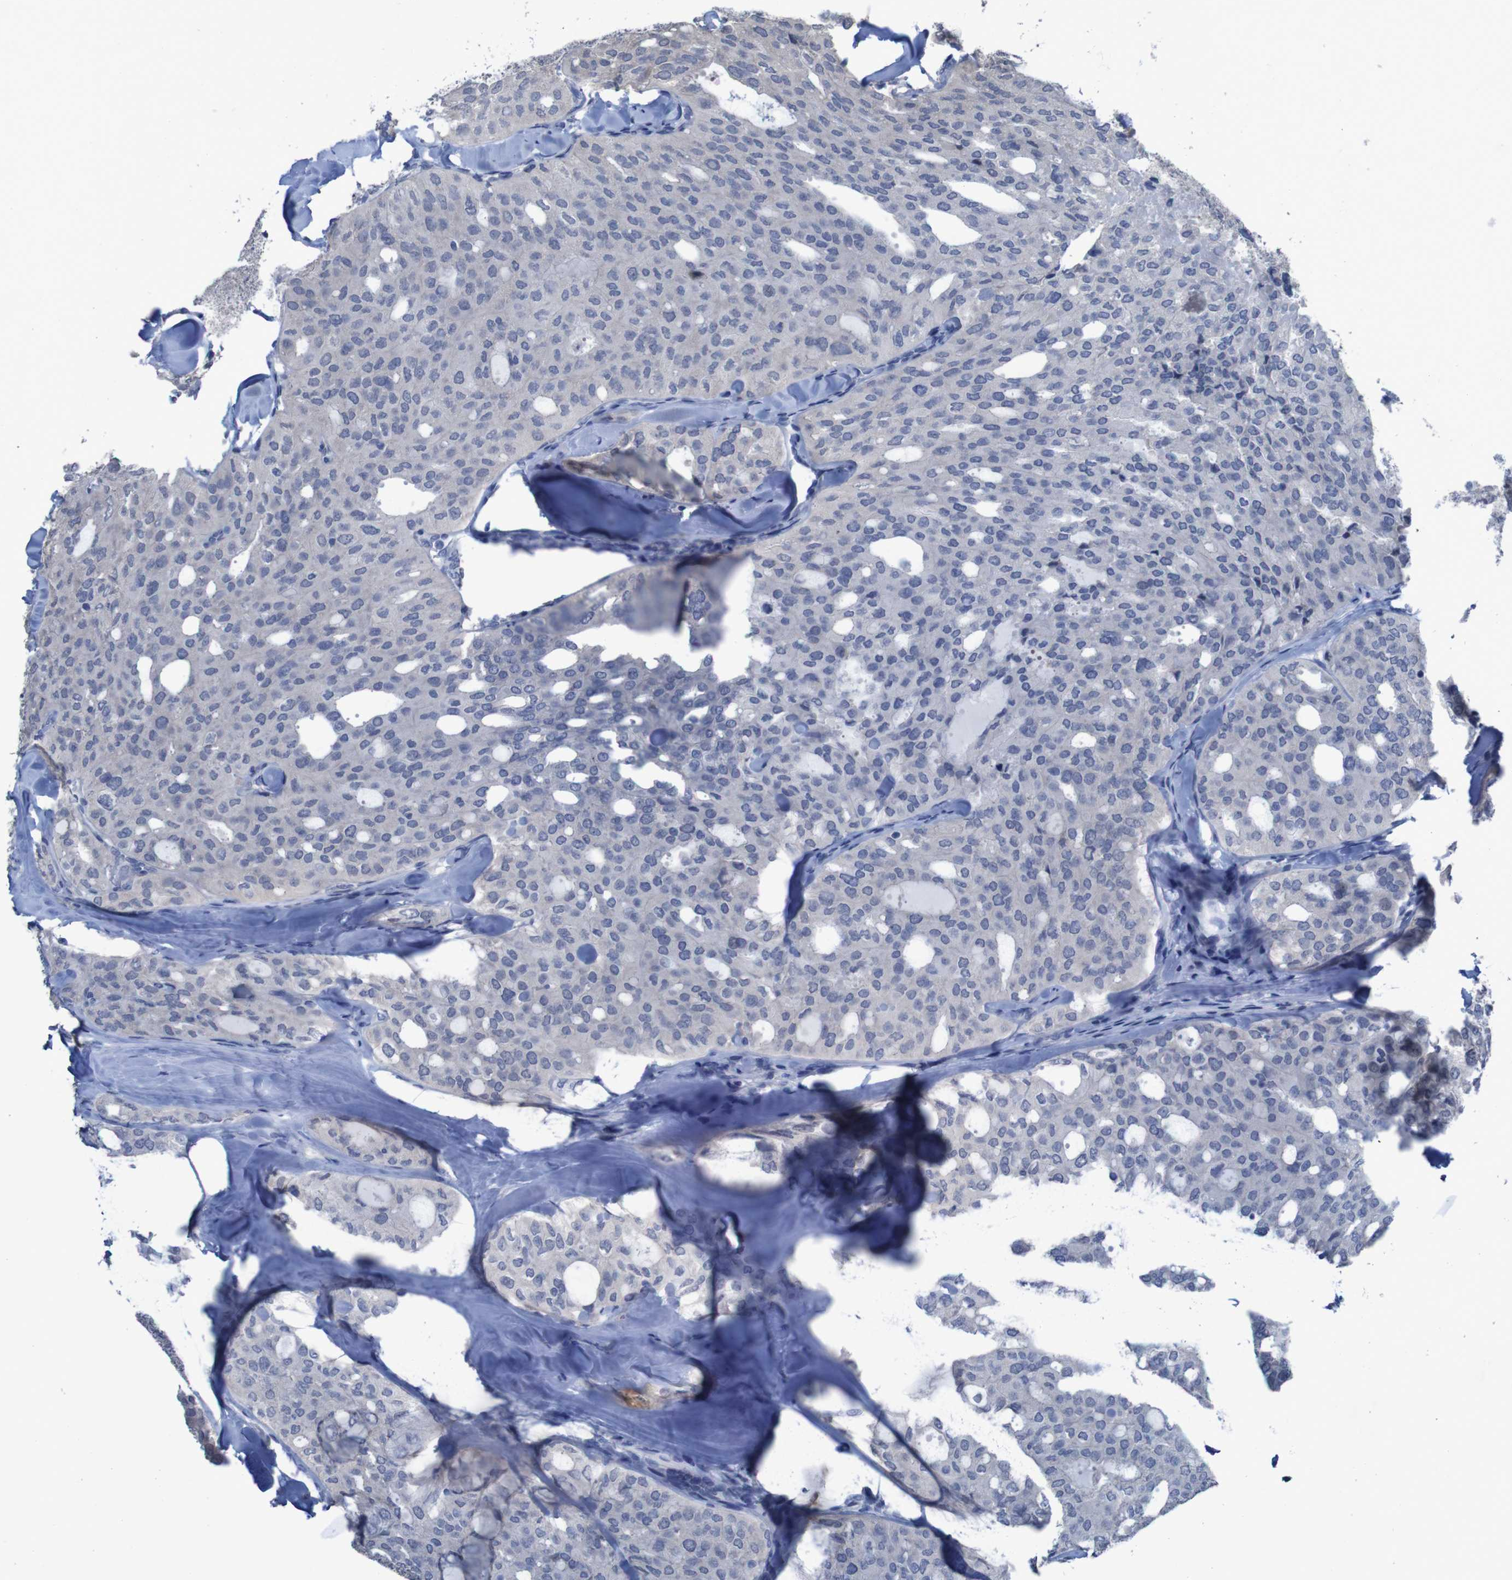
{"staining": {"intensity": "negative", "quantity": "none", "location": "none"}, "tissue": "thyroid cancer", "cell_type": "Tumor cells", "image_type": "cancer", "snomed": [{"axis": "morphology", "description": "Follicular adenoma carcinoma, NOS"}, {"axis": "topography", "description": "Thyroid gland"}], "caption": "Protein analysis of thyroid cancer (follicular adenoma carcinoma) displays no significant positivity in tumor cells. The staining was performed using DAB to visualize the protein expression in brown, while the nuclei were stained in blue with hematoxylin (Magnification: 20x).", "gene": "CLDN18", "patient": {"sex": "male", "age": 75}}